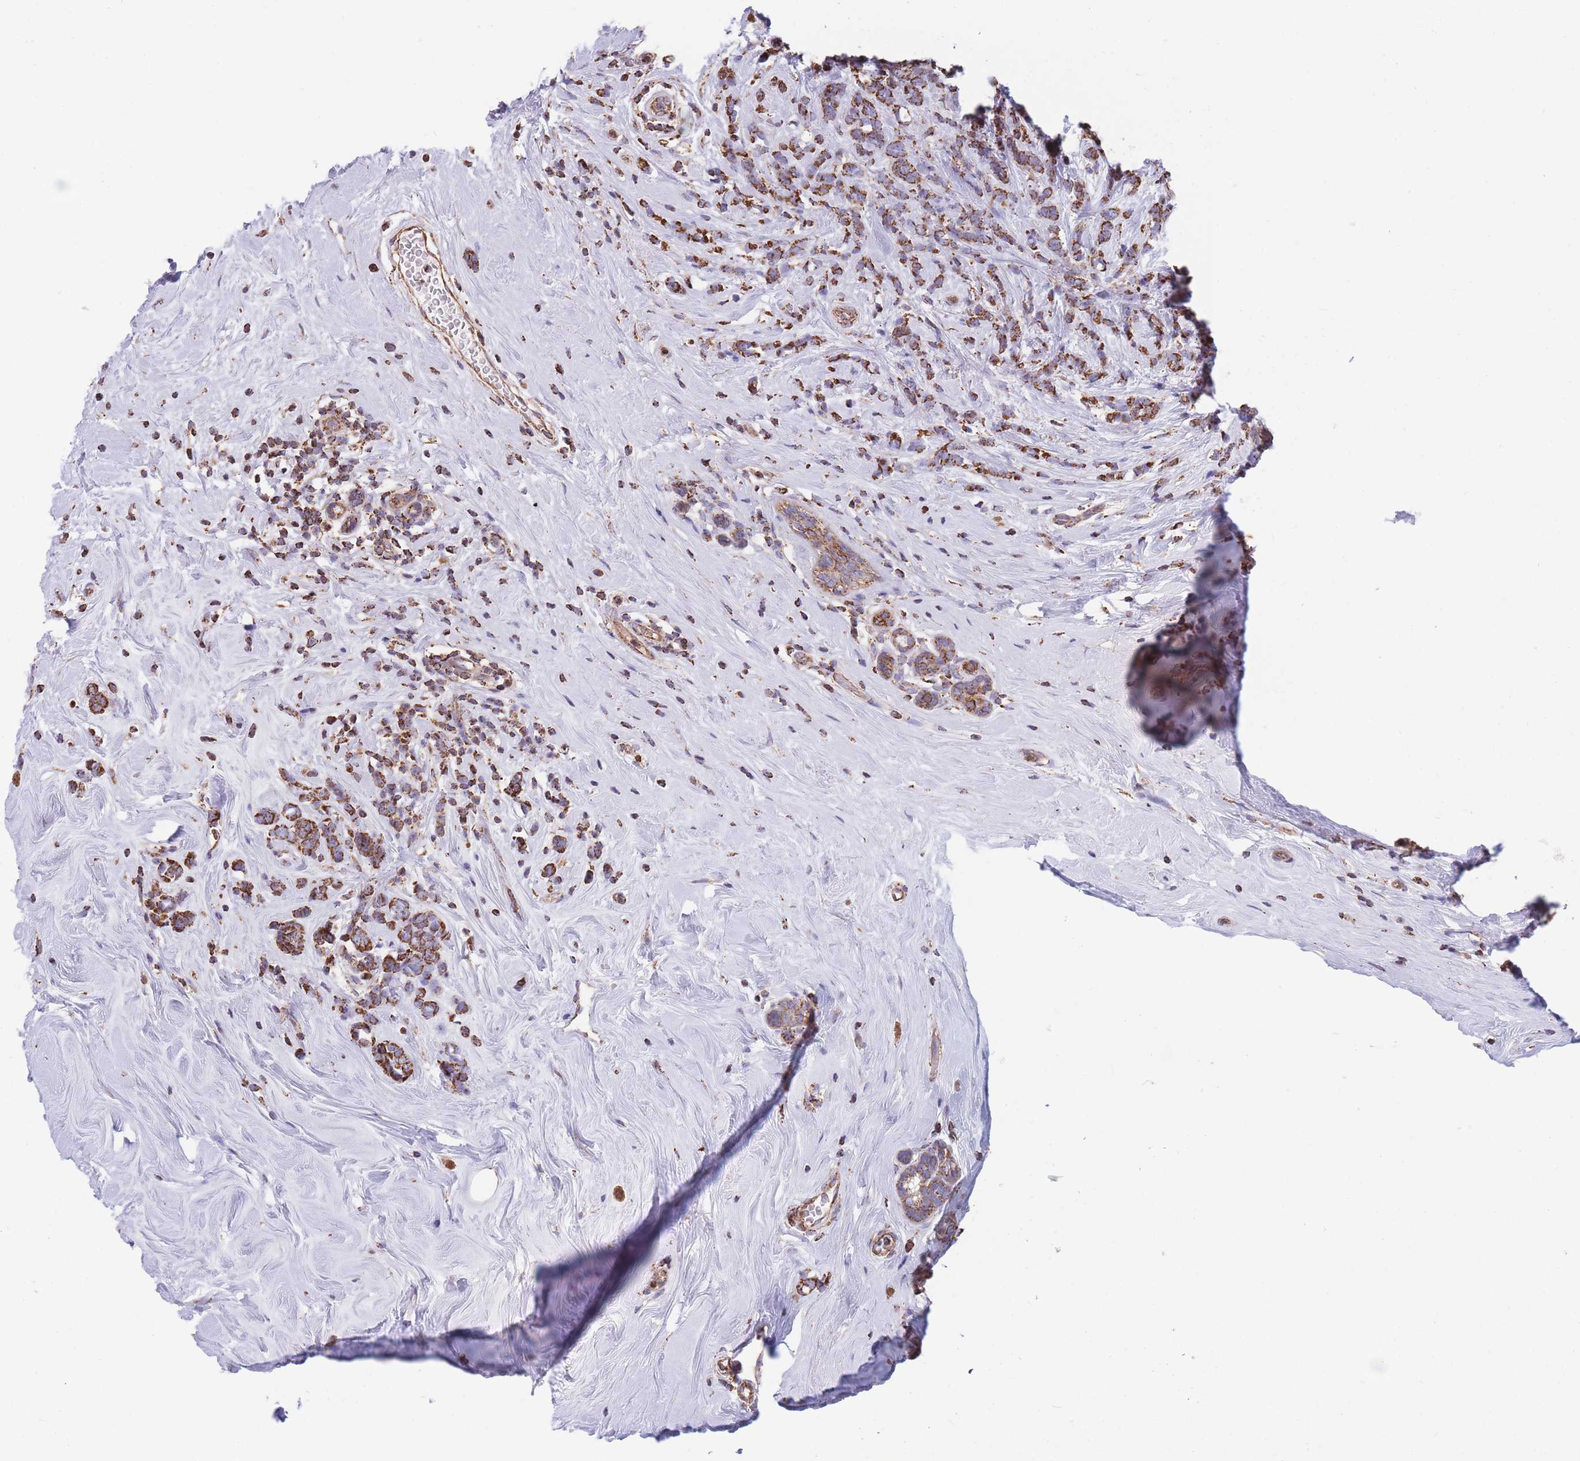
{"staining": {"intensity": "strong", "quantity": ">75%", "location": "cytoplasmic/membranous"}, "tissue": "breast cancer", "cell_type": "Tumor cells", "image_type": "cancer", "snomed": [{"axis": "morphology", "description": "Lobular carcinoma"}, {"axis": "topography", "description": "Breast"}], "caption": "Immunohistochemistry of human breast lobular carcinoma shows high levels of strong cytoplasmic/membranous positivity in about >75% of tumor cells.", "gene": "FKBP8", "patient": {"sex": "female", "age": 58}}